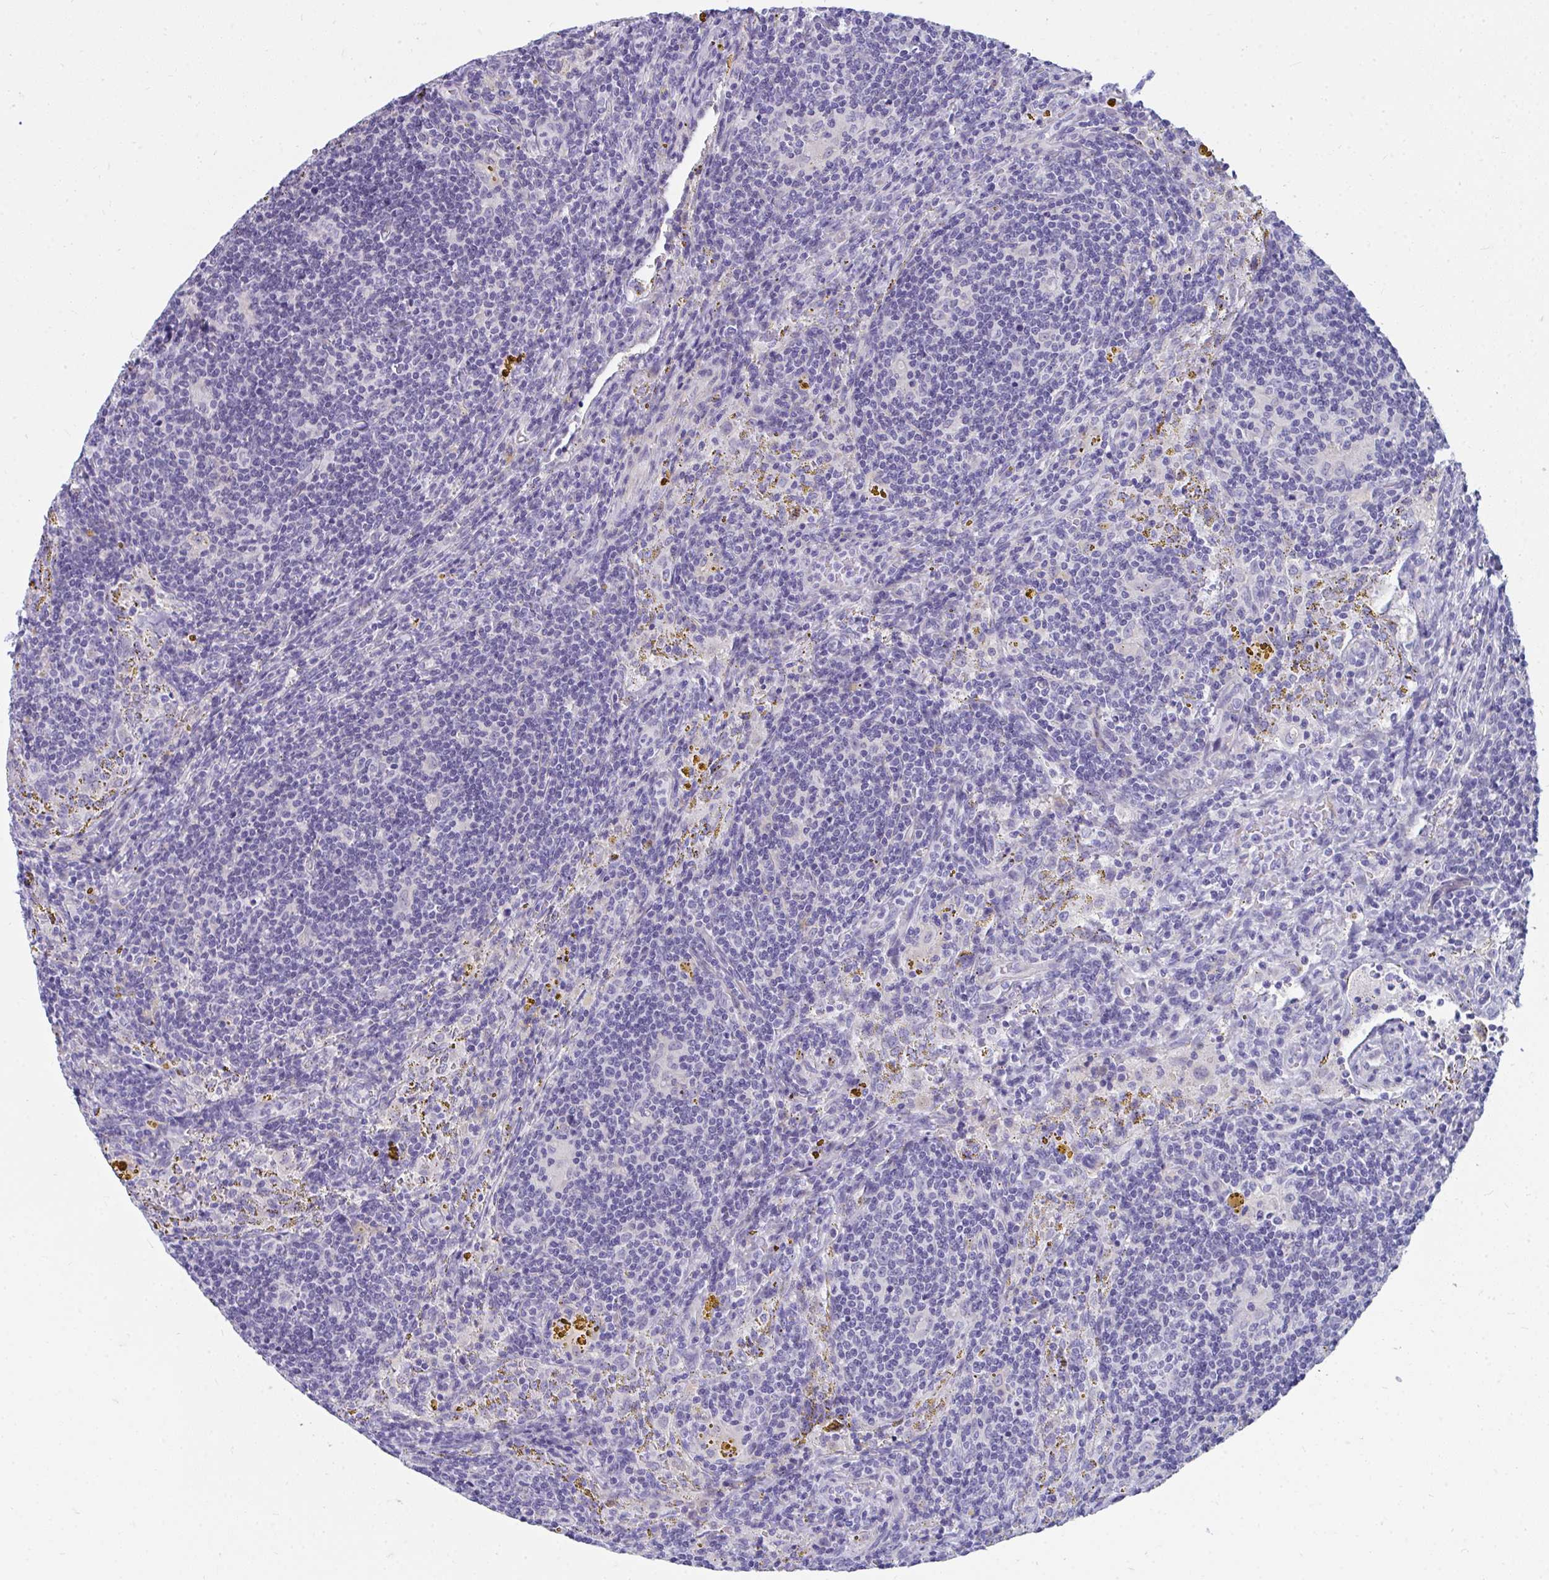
{"staining": {"intensity": "negative", "quantity": "none", "location": "none"}, "tissue": "lymphoma", "cell_type": "Tumor cells", "image_type": "cancer", "snomed": [{"axis": "morphology", "description": "Malignant lymphoma, non-Hodgkin's type, Low grade"}, {"axis": "topography", "description": "Spleen"}], "caption": "Lymphoma was stained to show a protein in brown. There is no significant positivity in tumor cells.", "gene": "TSBP1", "patient": {"sex": "female", "age": 70}}